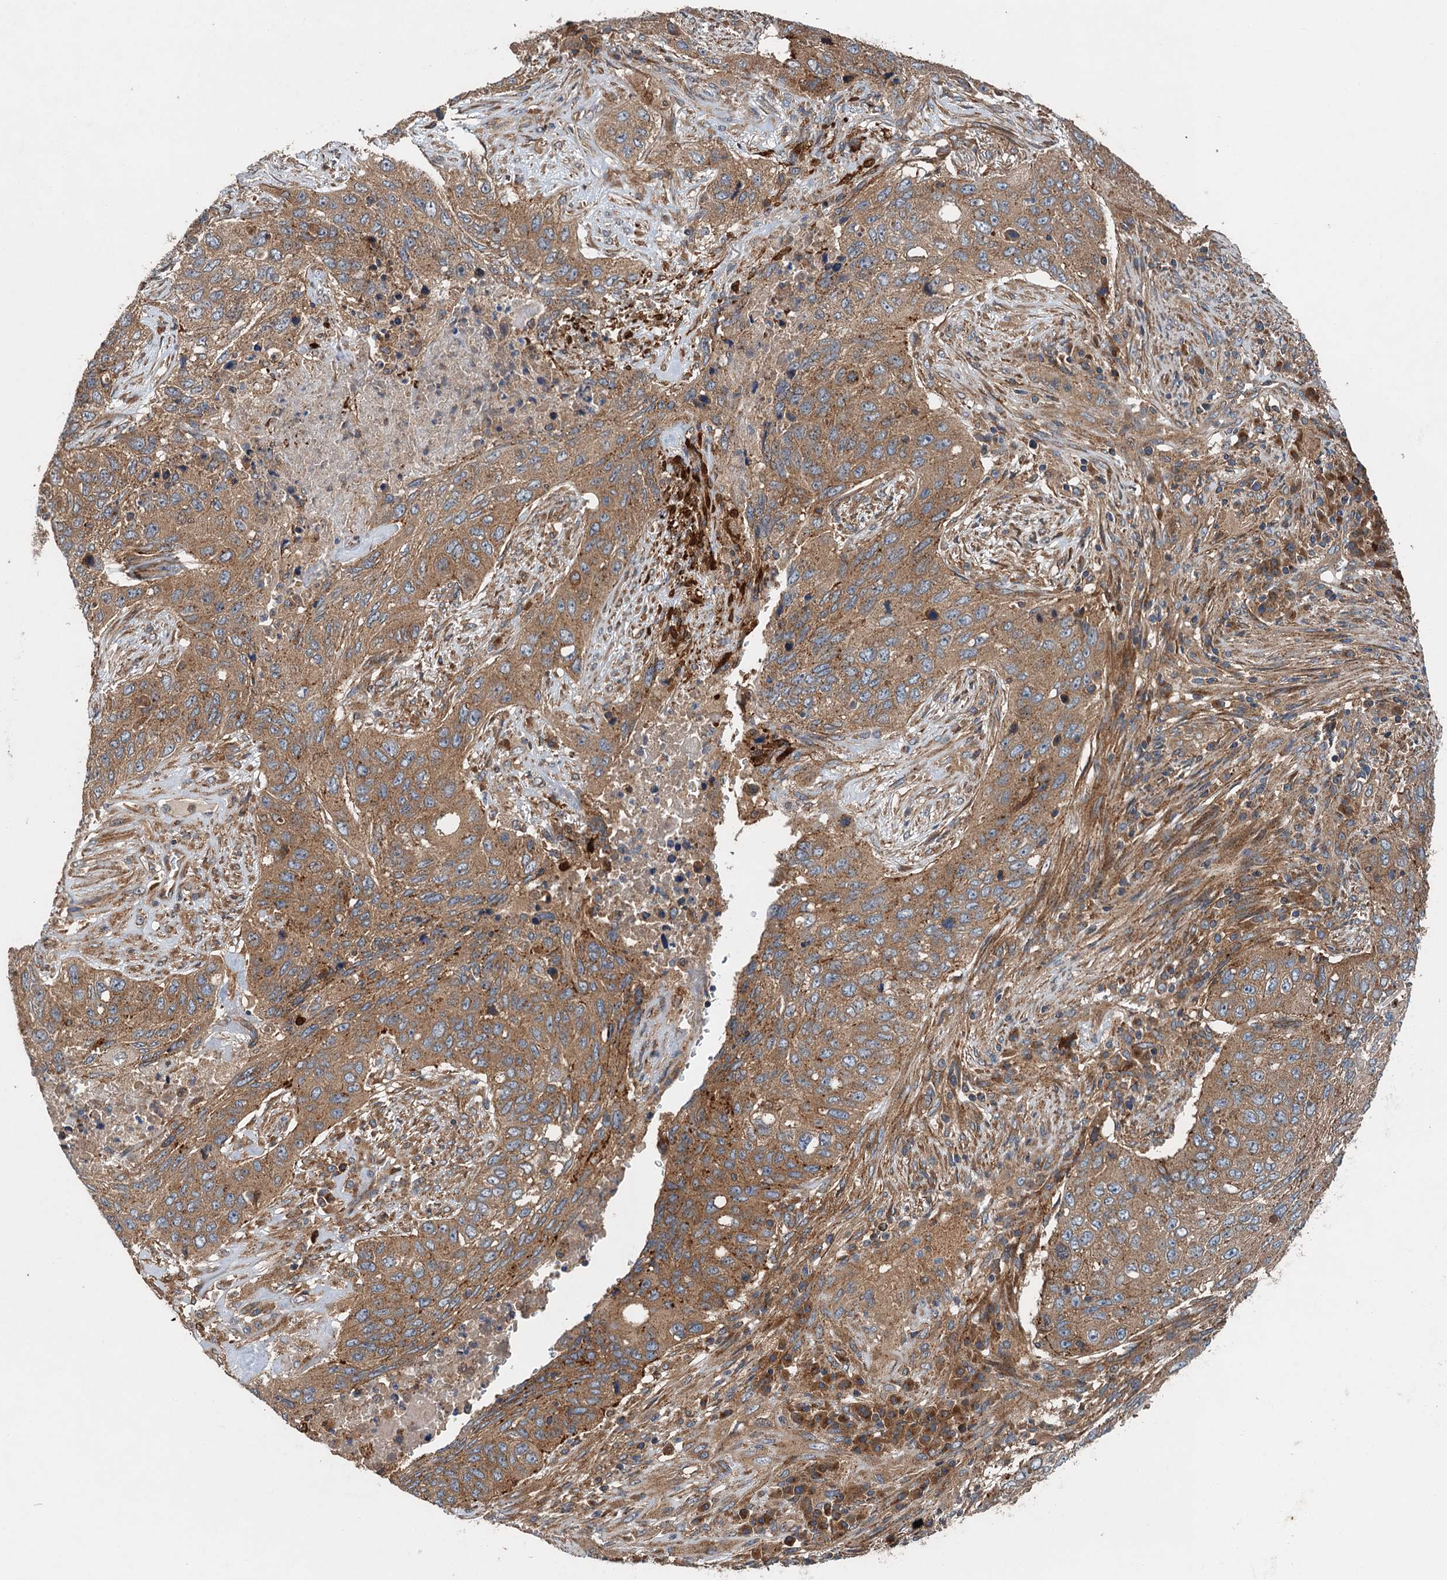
{"staining": {"intensity": "moderate", "quantity": ">75%", "location": "cytoplasmic/membranous"}, "tissue": "lung cancer", "cell_type": "Tumor cells", "image_type": "cancer", "snomed": [{"axis": "morphology", "description": "Squamous cell carcinoma, NOS"}, {"axis": "topography", "description": "Lung"}], "caption": "IHC photomicrograph of neoplastic tissue: squamous cell carcinoma (lung) stained using immunohistochemistry demonstrates medium levels of moderate protein expression localized specifically in the cytoplasmic/membranous of tumor cells, appearing as a cytoplasmic/membranous brown color.", "gene": "COG3", "patient": {"sex": "female", "age": 63}}